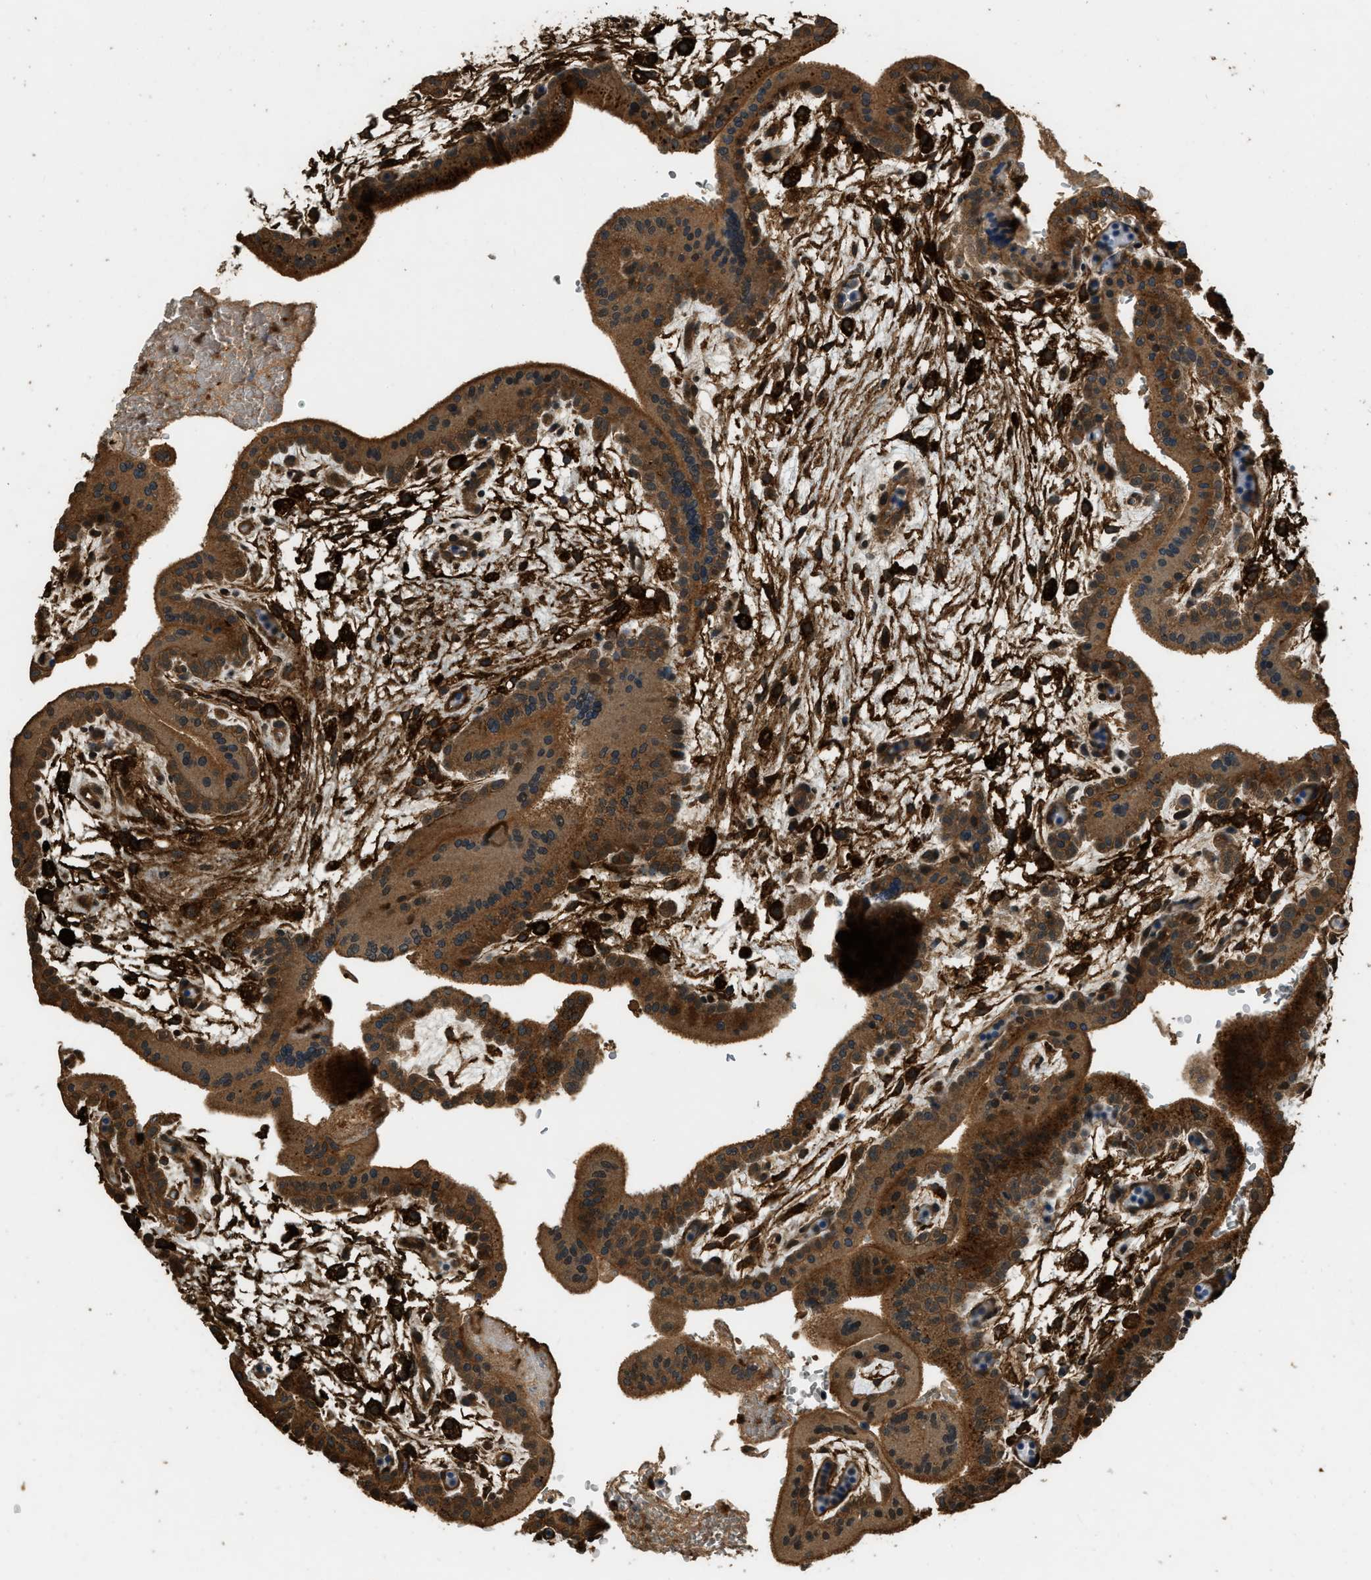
{"staining": {"intensity": "strong", "quantity": ">75%", "location": "cytoplasmic/membranous,nuclear"}, "tissue": "placenta", "cell_type": "Decidual cells", "image_type": "normal", "snomed": [{"axis": "morphology", "description": "Normal tissue, NOS"}, {"axis": "topography", "description": "Placenta"}], "caption": "High-magnification brightfield microscopy of normal placenta stained with DAB (brown) and counterstained with hematoxylin (blue). decidual cells exhibit strong cytoplasmic/membranous,nuclear staining is present in about>75% of cells. Nuclei are stained in blue.", "gene": "RAP2A", "patient": {"sex": "female", "age": 35}}